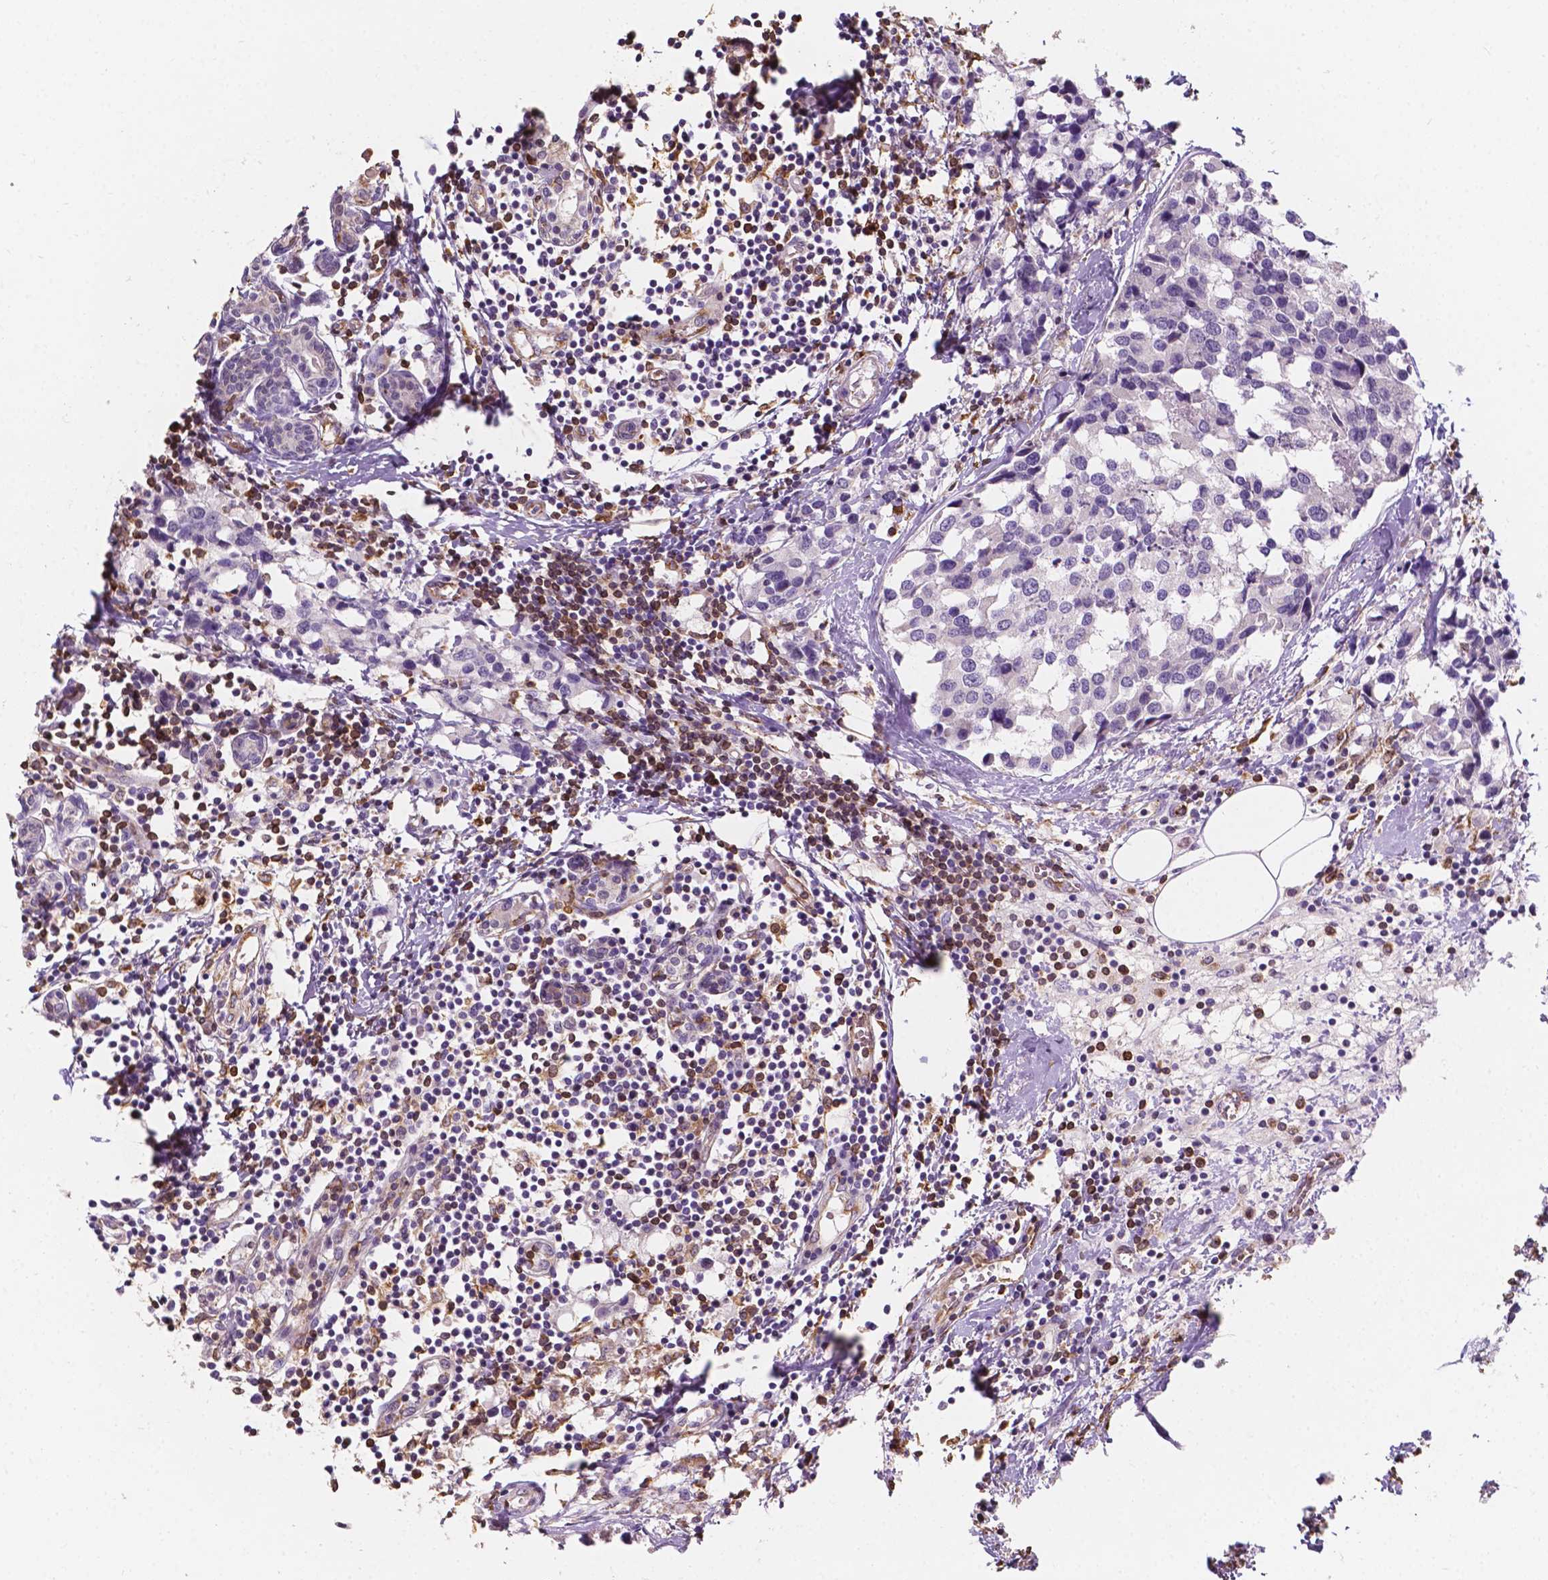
{"staining": {"intensity": "weak", "quantity": "<25%", "location": "cytoplasmic/membranous"}, "tissue": "breast cancer", "cell_type": "Tumor cells", "image_type": "cancer", "snomed": [{"axis": "morphology", "description": "Lobular carcinoma"}, {"axis": "topography", "description": "Breast"}], "caption": "This histopathology image is of breast cancer (lobular carcinoma) stained with IHC to label a protein in brown with the nuclei are counter-stained blue. There is no positivity in tumor cells.", "gene": "SLC22A4", "patient": {"sex": "female", "age": 59}}